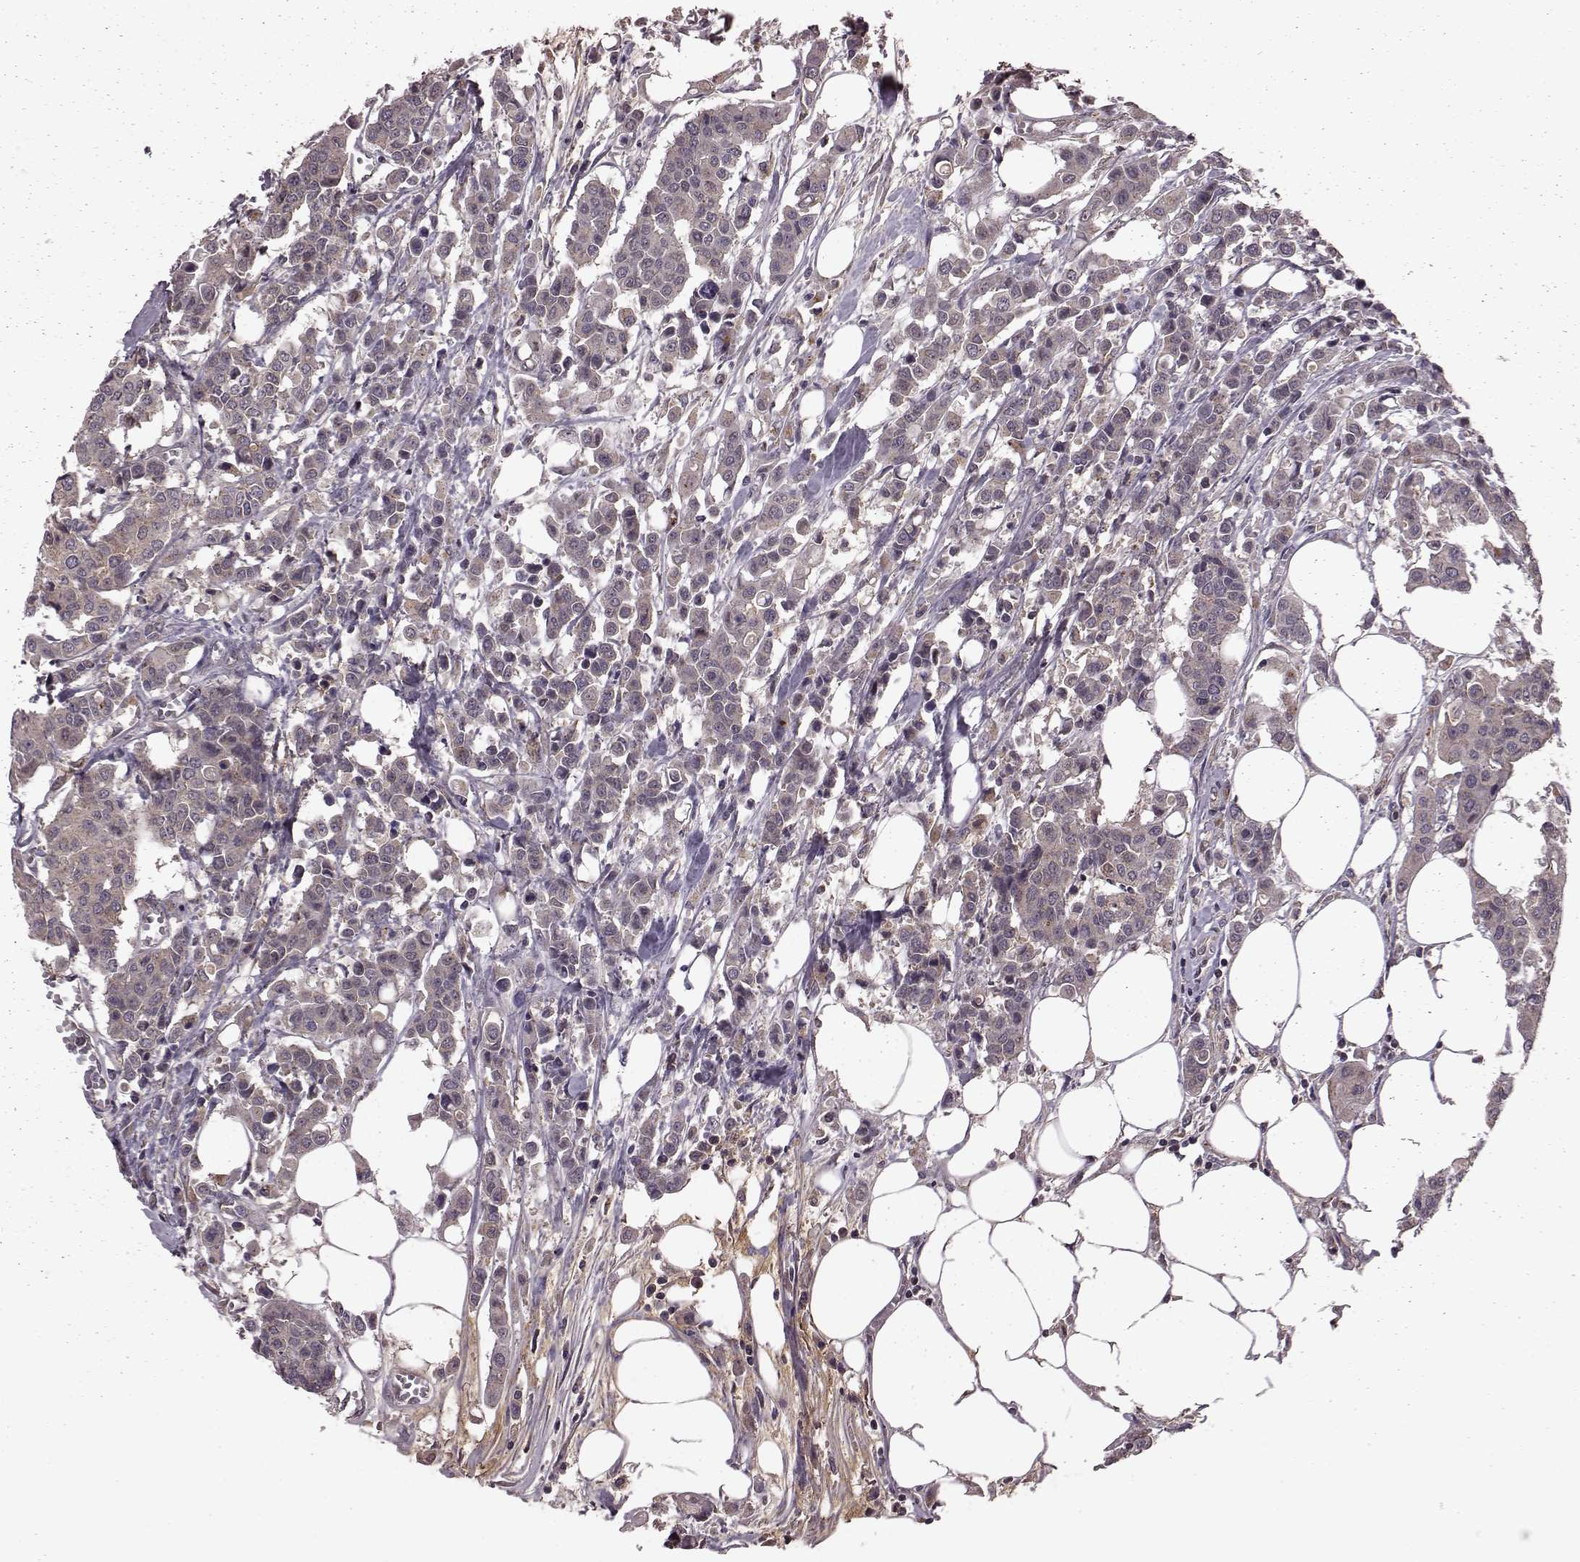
{"staining": {"intensity": "moderate", "quantity": ">75%", "location": "cytoplasmic/membranous"}, "tissue": "carcinoid", "cell_type": "Tumor cells", "image_type": "cancer", "snomed": [{"axis": "morphology", "description": "Carcinoid, malignant, NOS"}, {"axis": "topography", "description": "Colon"}], "caption": "This image exhibits IHC staining of human carcinoid, with medium moderate cytoplasmic/membranous positivity in approximately >75% of tumor cells.", "gene": "FNIP2", "patient": {"sex": "male", "age": 81}}